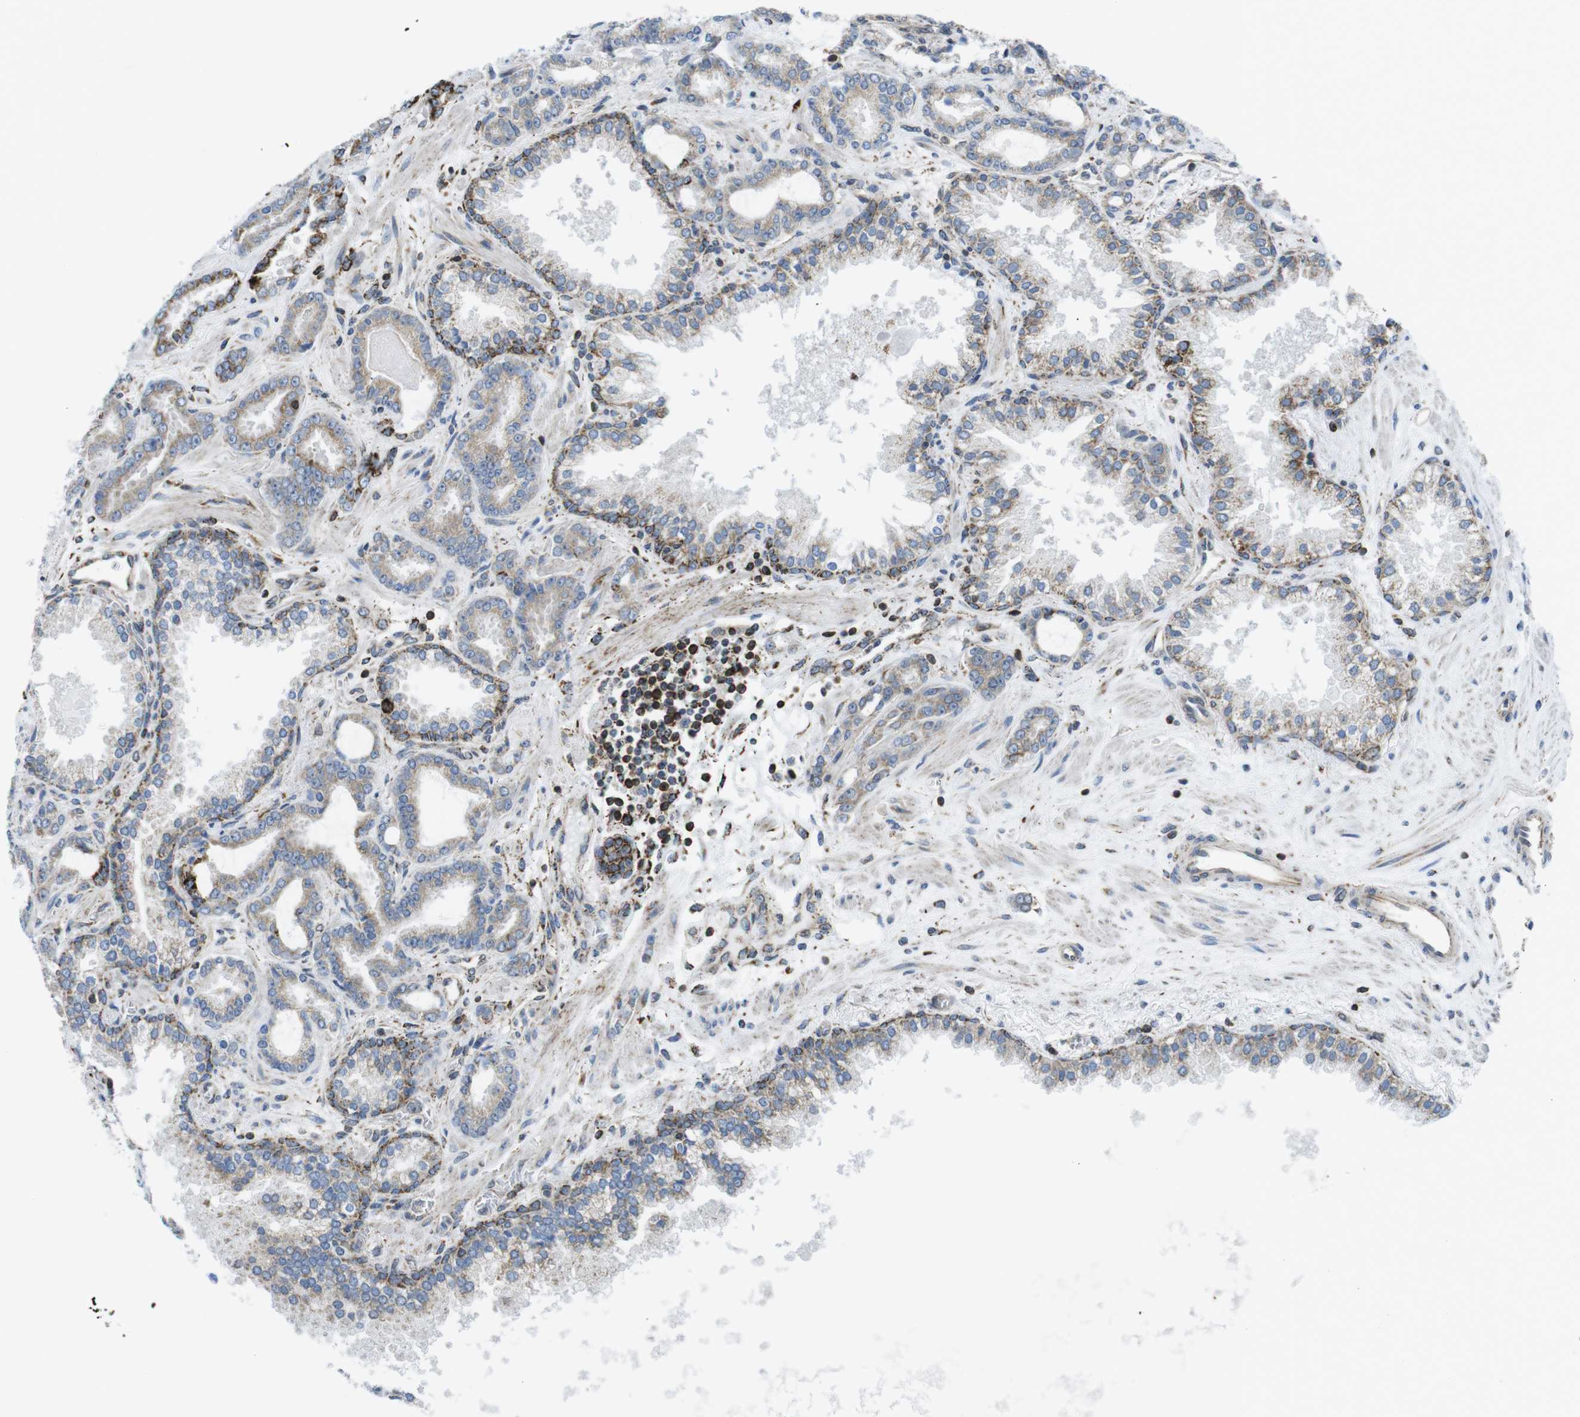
{"staining": {"intensity": "moderate", "quantity": "25%-75%", "location": "cytoplasmic/membranous"}, "tissue": "prostate cancer", "cell_type": "Tumor cells", "image_type": "cancer", "snomed": [{"axis": "morphology", "description": "Adenocarcinoma, Low grade"}, {"axis": "topography", "description": "Prostate"}], "caption": "There is medium levels of moderate cytoplasmic/membranous expression in tumor cells of prostate cancer (low-grade adenocarcinoma), as demonstrated by immunohistochemical staining (brown color).", "gene": "KCNE3", "patient": {"sex": "male", "age": 60}}